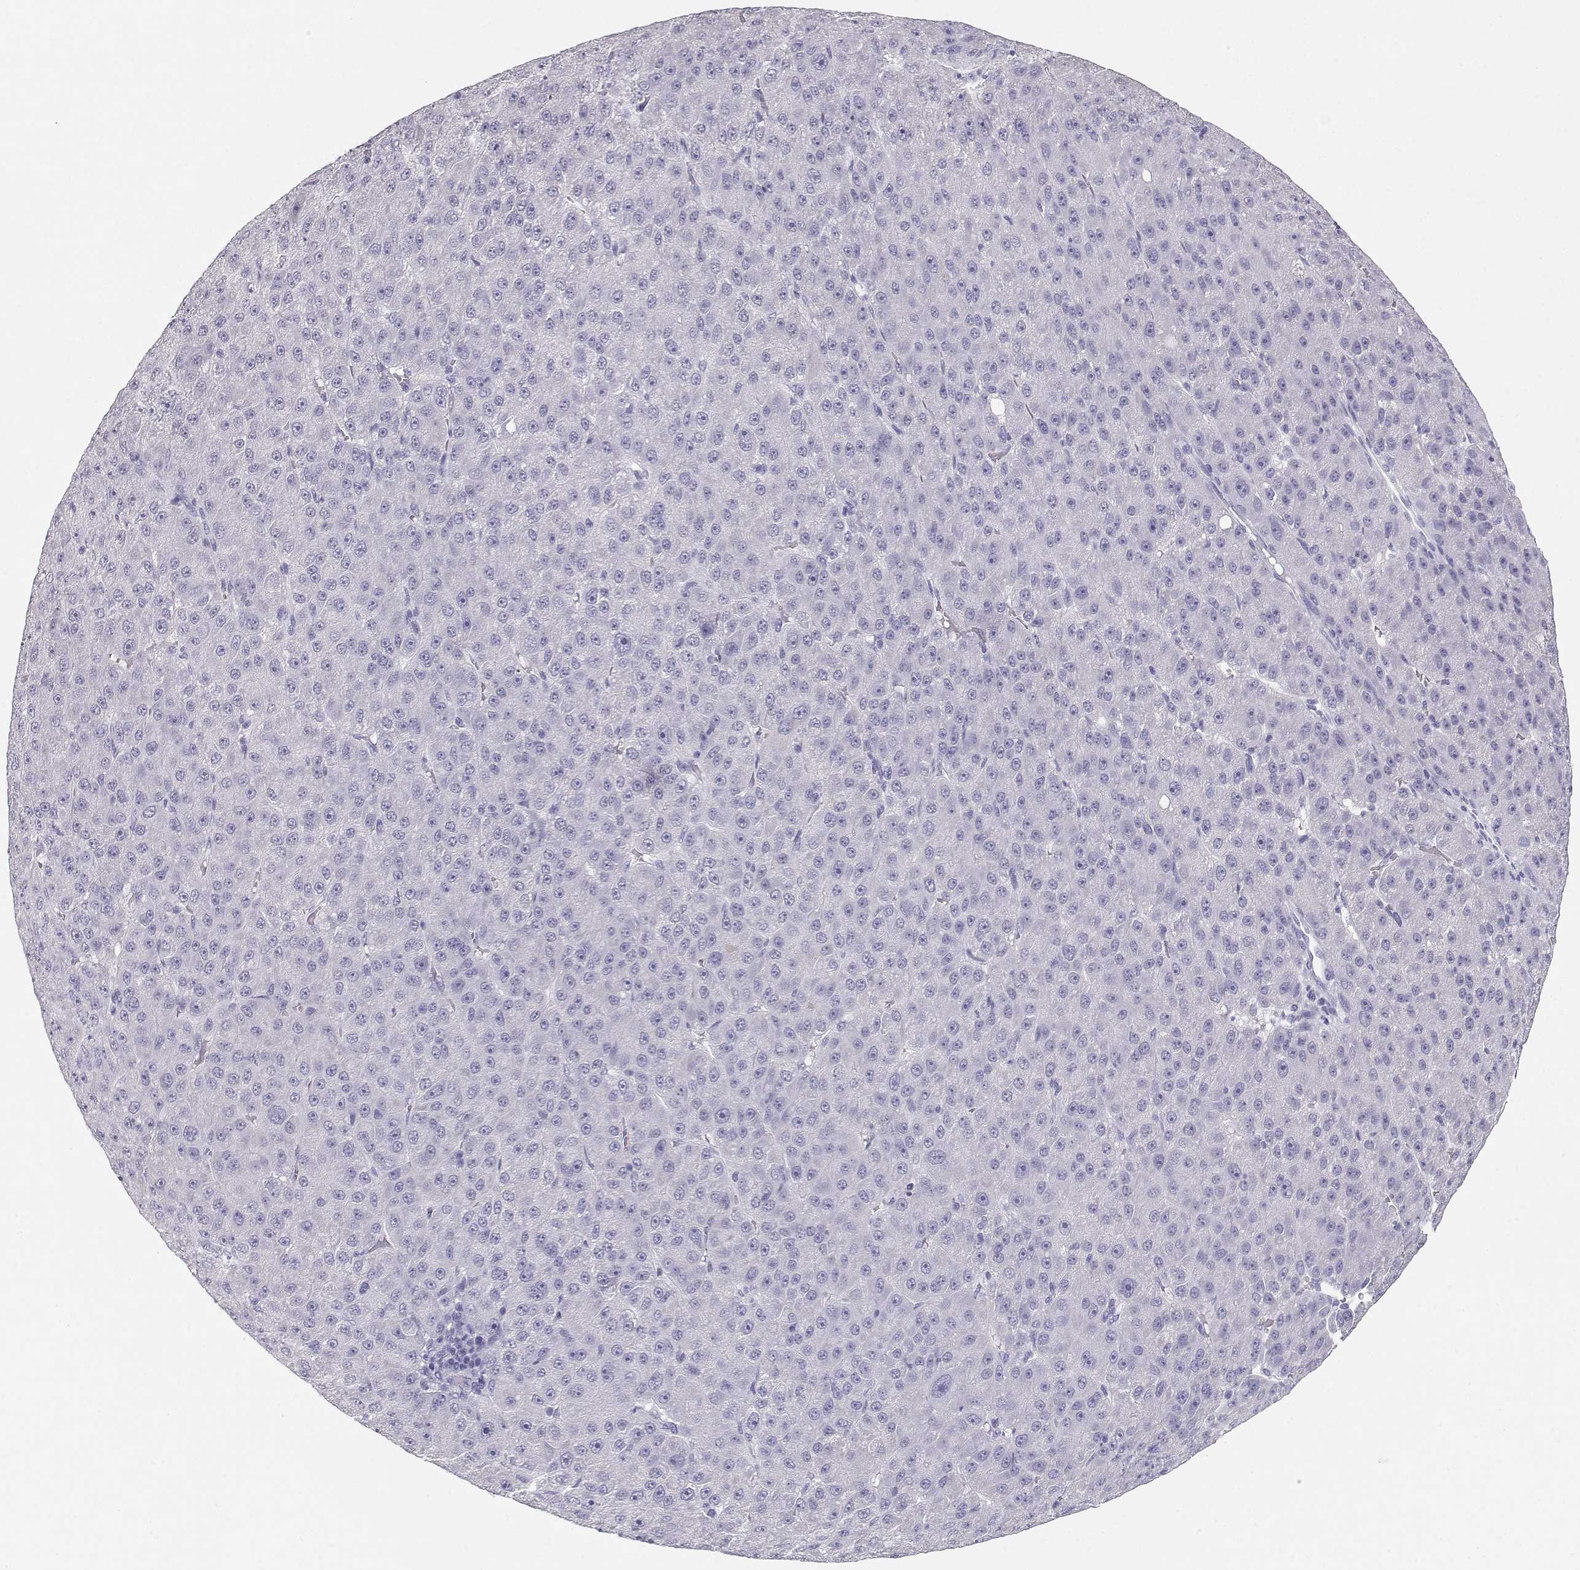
{"staining": {"intensity": "negative", "quantity": "none", "location": "none"}, "tissue": "liver cancer", "cell_type": "Tumor cells", "image_type": "cancer", "snomed": [{"axis": "morphology", "description": "Carcinoma, Hepatocellular, NOS"}, {"axis": "topography", "description": "Liver"}], "caption": "IHC image of liver cancer (hepatocellular carcinoma) stained for a protein (brown), which demonstrates no expression in tumor cells.", "gene": "MAGEC1", "patient": {"sex": "male", "age": 67}}